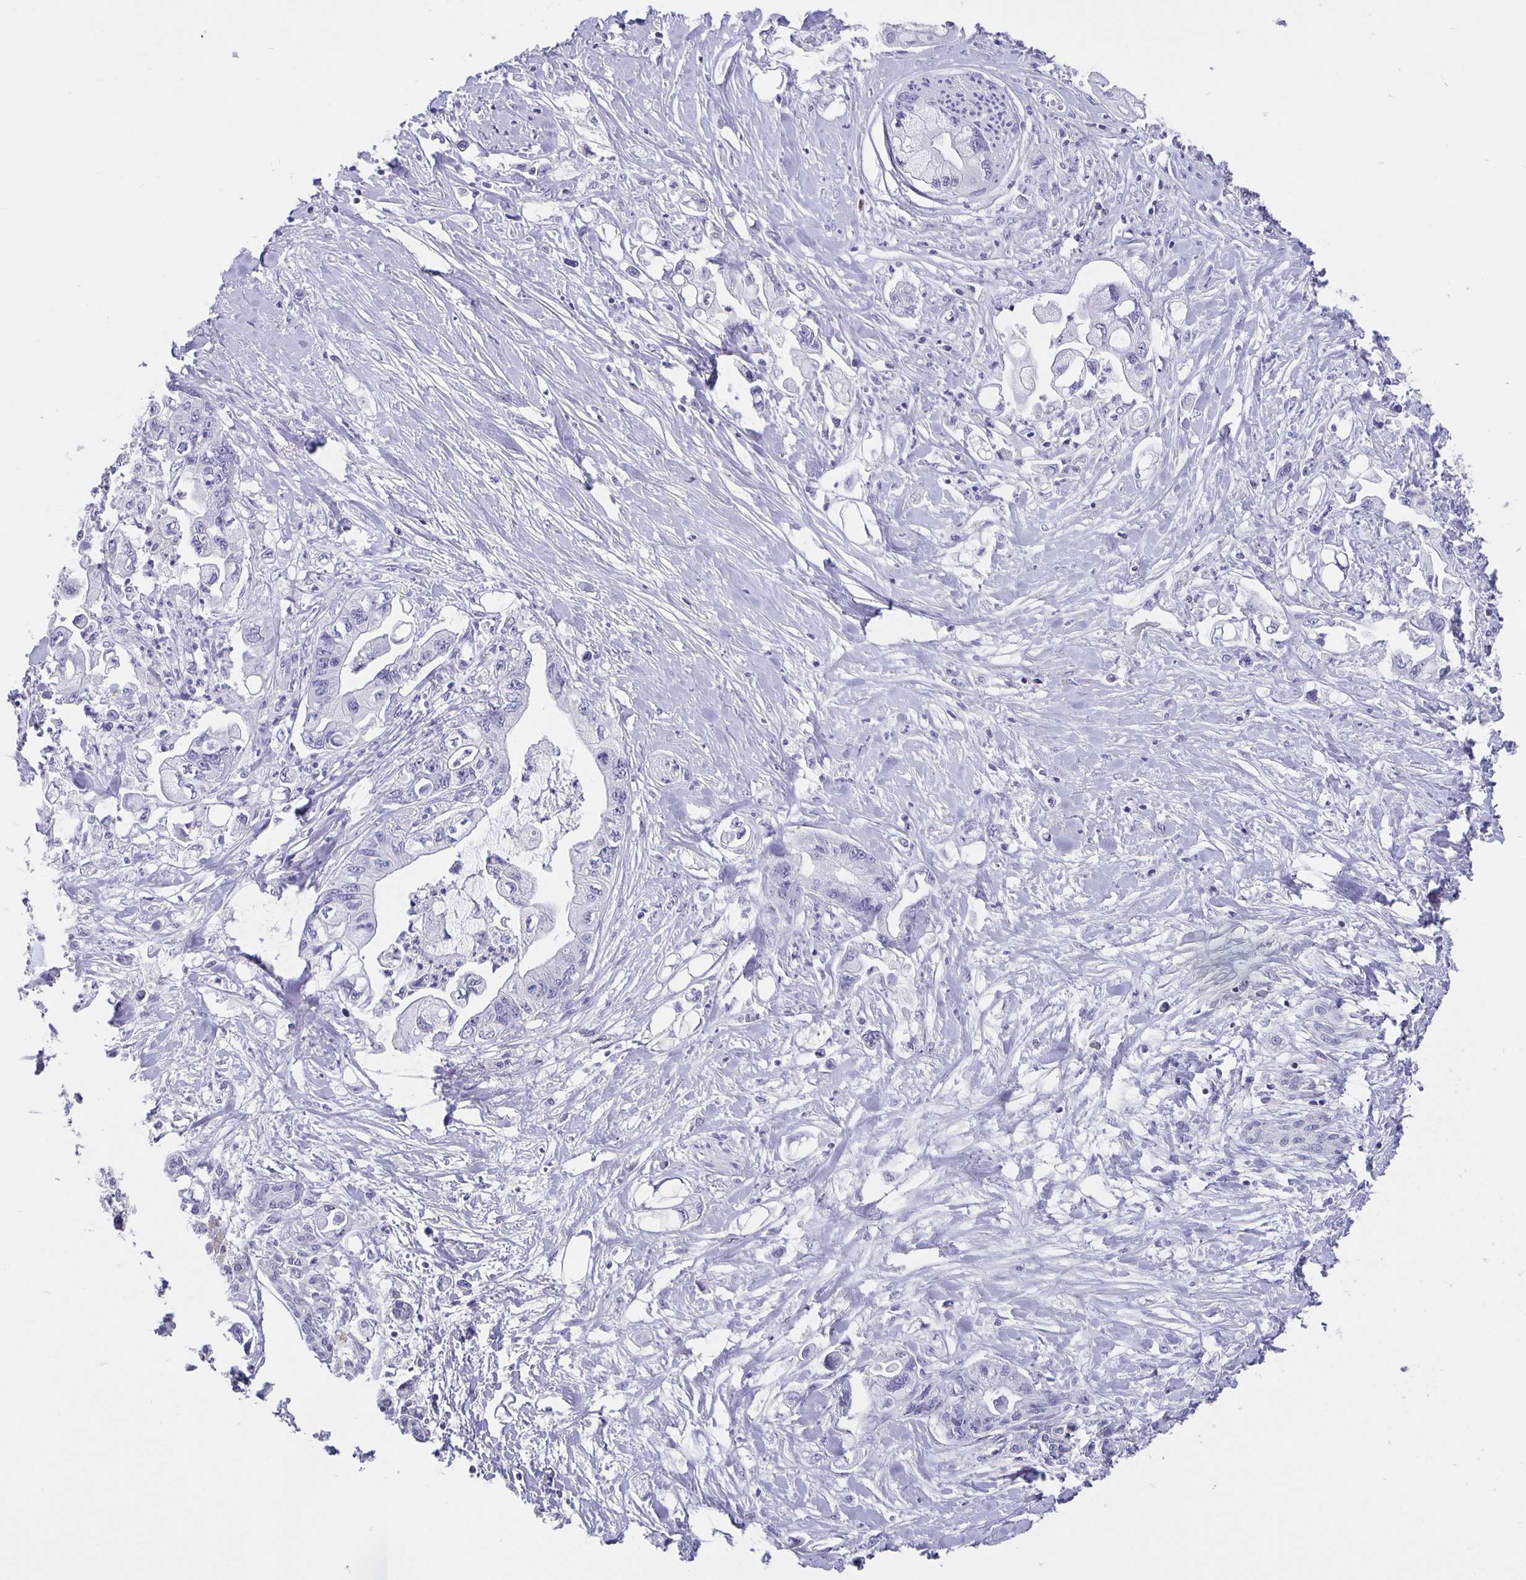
{"staining": {"intensity": "negative", "quantity": "none", "location": "none"}, "tissue": "pancreatic cancer", "cell_type": "Tumor cells", "image_type": "cancer", "snomed": [{"axis": "morphology", "description": "Adenocarcinoma, NOS"}, {"axis": "topography", "description": "Pancreas"}], "caption": "The IHC photomicrograph has no significant positivity in tumor cells of pancreatic cancer (adenocarcinoma) tissue.", "gene": "SATB2", "patient": {"sex": "male", "age": 61}}